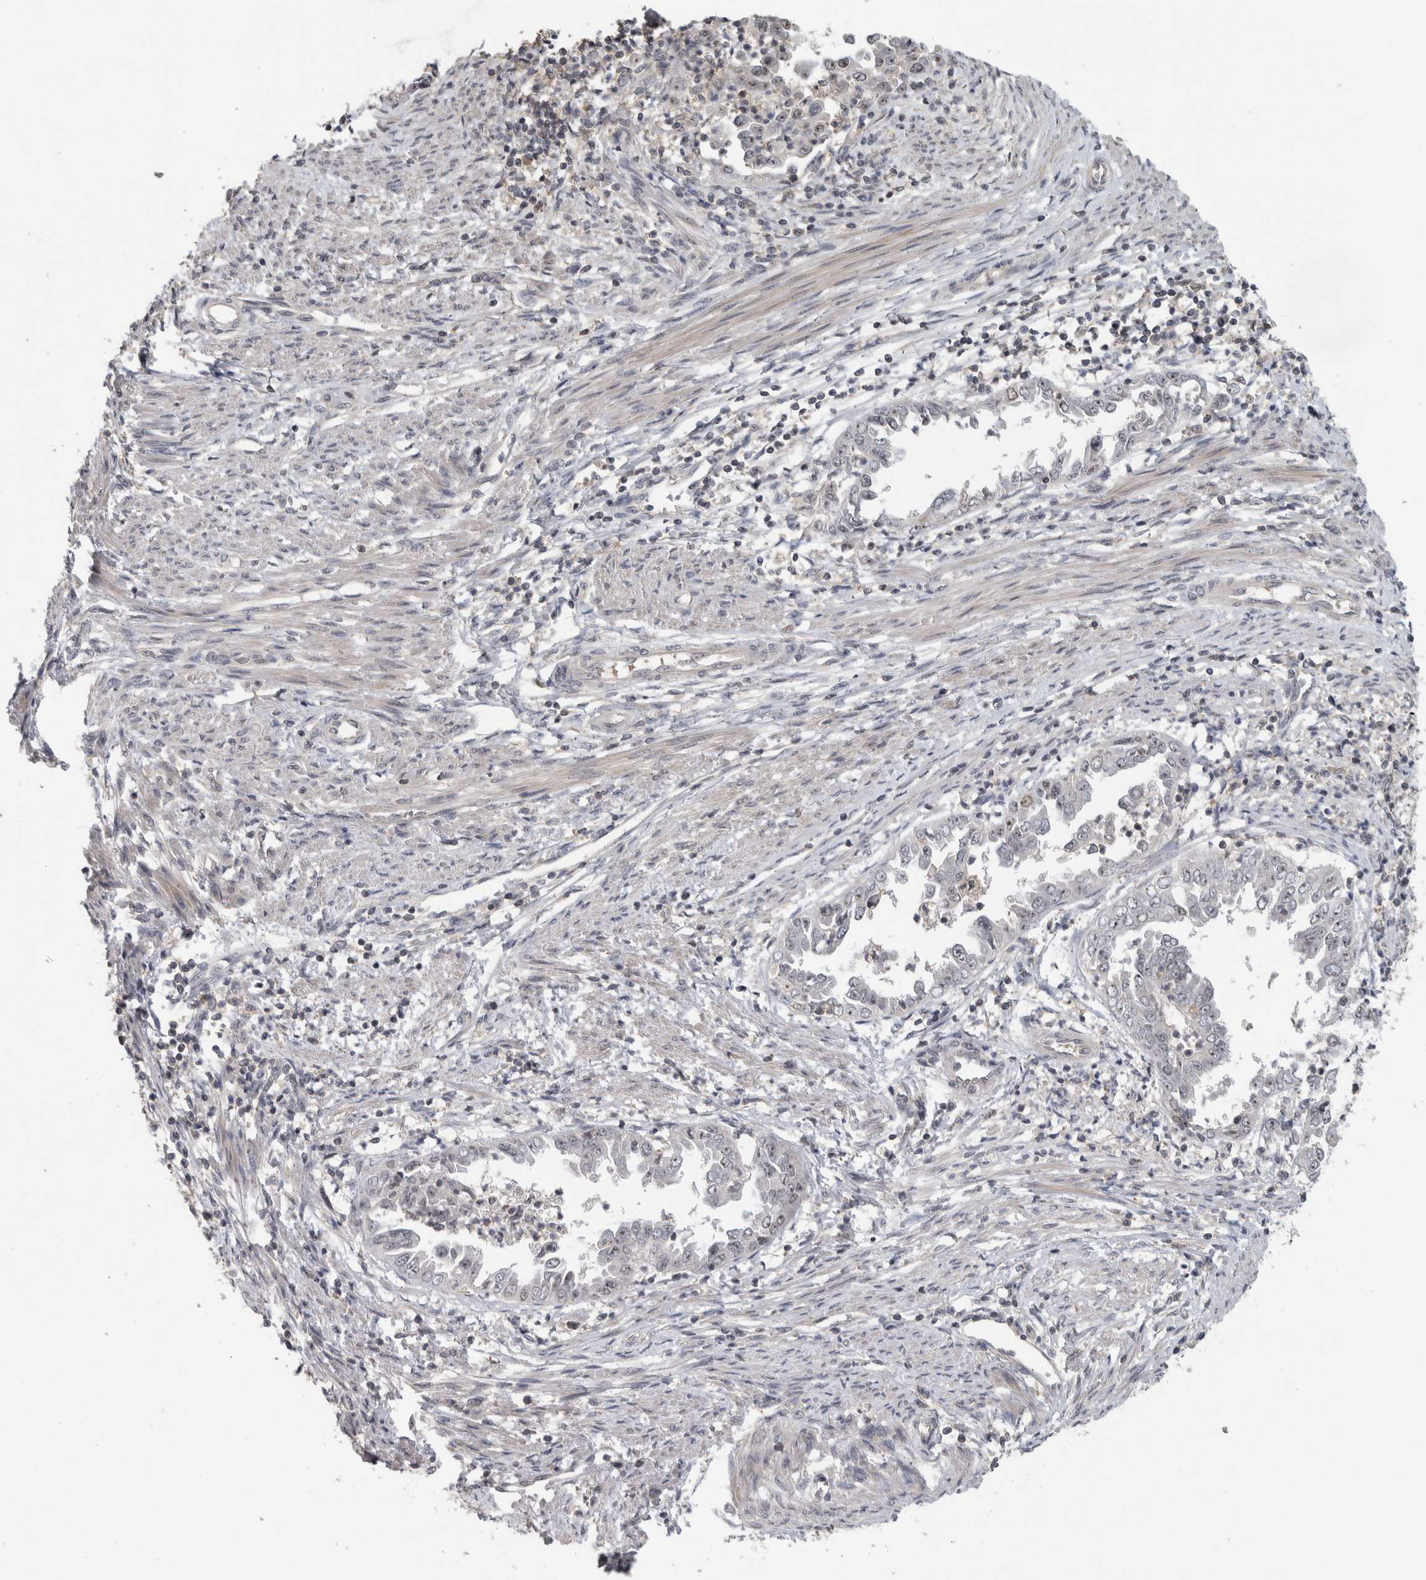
{"staining": {"intensity": "weak", "quantity": "<25%", "location": "nuclear"}, "tissue": "endometrial cancer", "cell_type": "Tumor cells", "image_type": "cancer", "snomed": [{"axis": "morphology", "description": "Adenocarcinoma, NOS"}, {"axis": "topography", "description": "Endometrium"}], "caption": "This is an IHC photomicrograph of endometrial cancer. There is no staining in tumor cells.", "gene": "RBM28", "patient": {"sex": "female", "age": 85}}